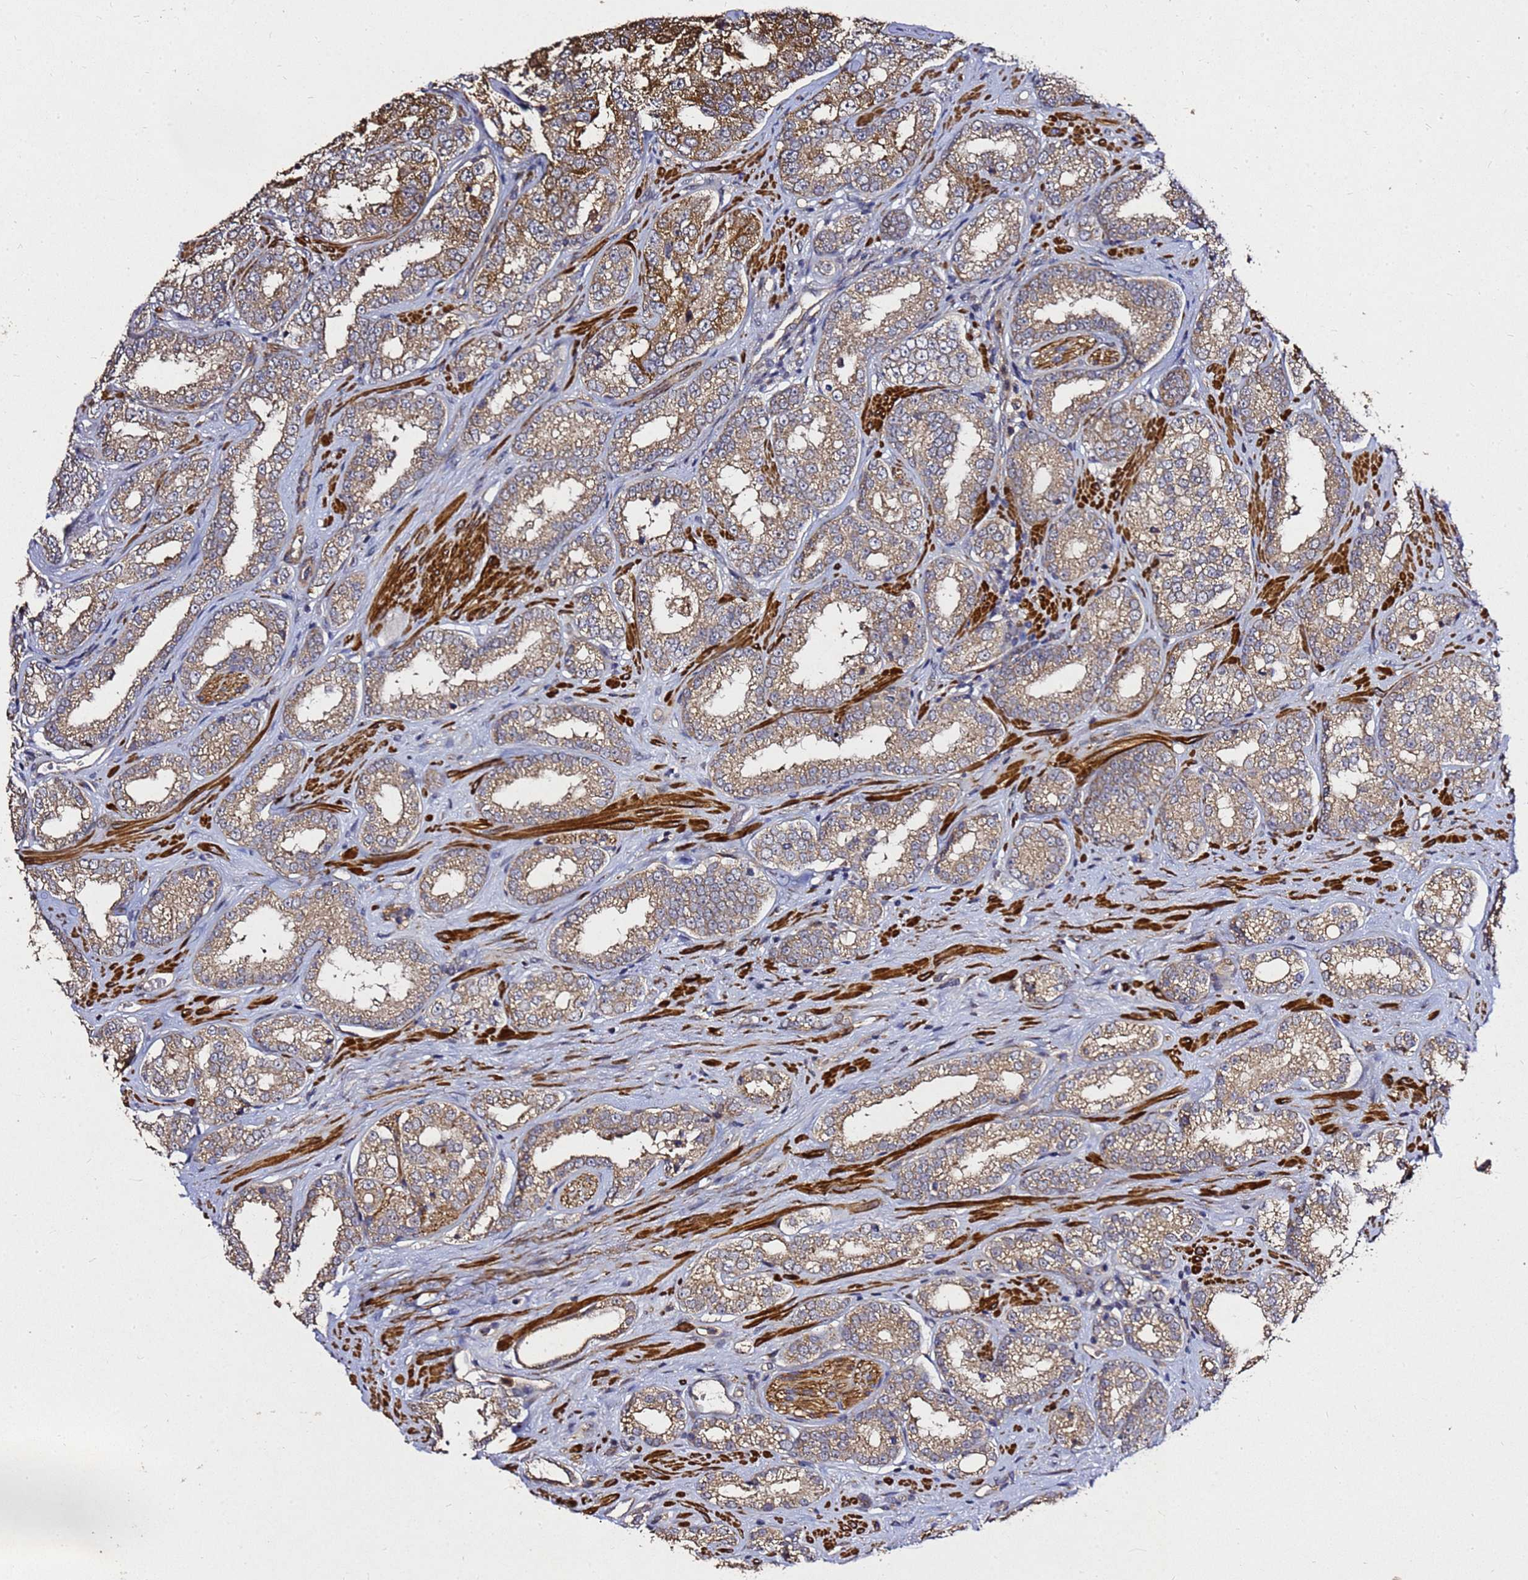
{"staining": {"intensity": "moderate", "quantity": "25%-75%", "location": "cytoplasmic/membranous"}, "tissue": "prostate cancer", "cell_type": "Tumor cells", "image_type": "cancer", "snomed": [{"axis": "morphology", "description": "Normal tissue, NOS"}, {"axis": "morphology", "description": "Adenocarcinoma, High grade"}, {"axis": "topography", "description": "Prostate"}], "caption": "The histopathology image demonstrates a brown stain indicating the presence of a protein in the cytoplasmic/membranous of tumor cells in prostate cancer. (DAB (3,3'-diaminobenzidine) IHC, brown staining for protein, blue staining for nuclei).", "gene": "RSPRY1", "patient": {"sex": "male", "age": 83}}